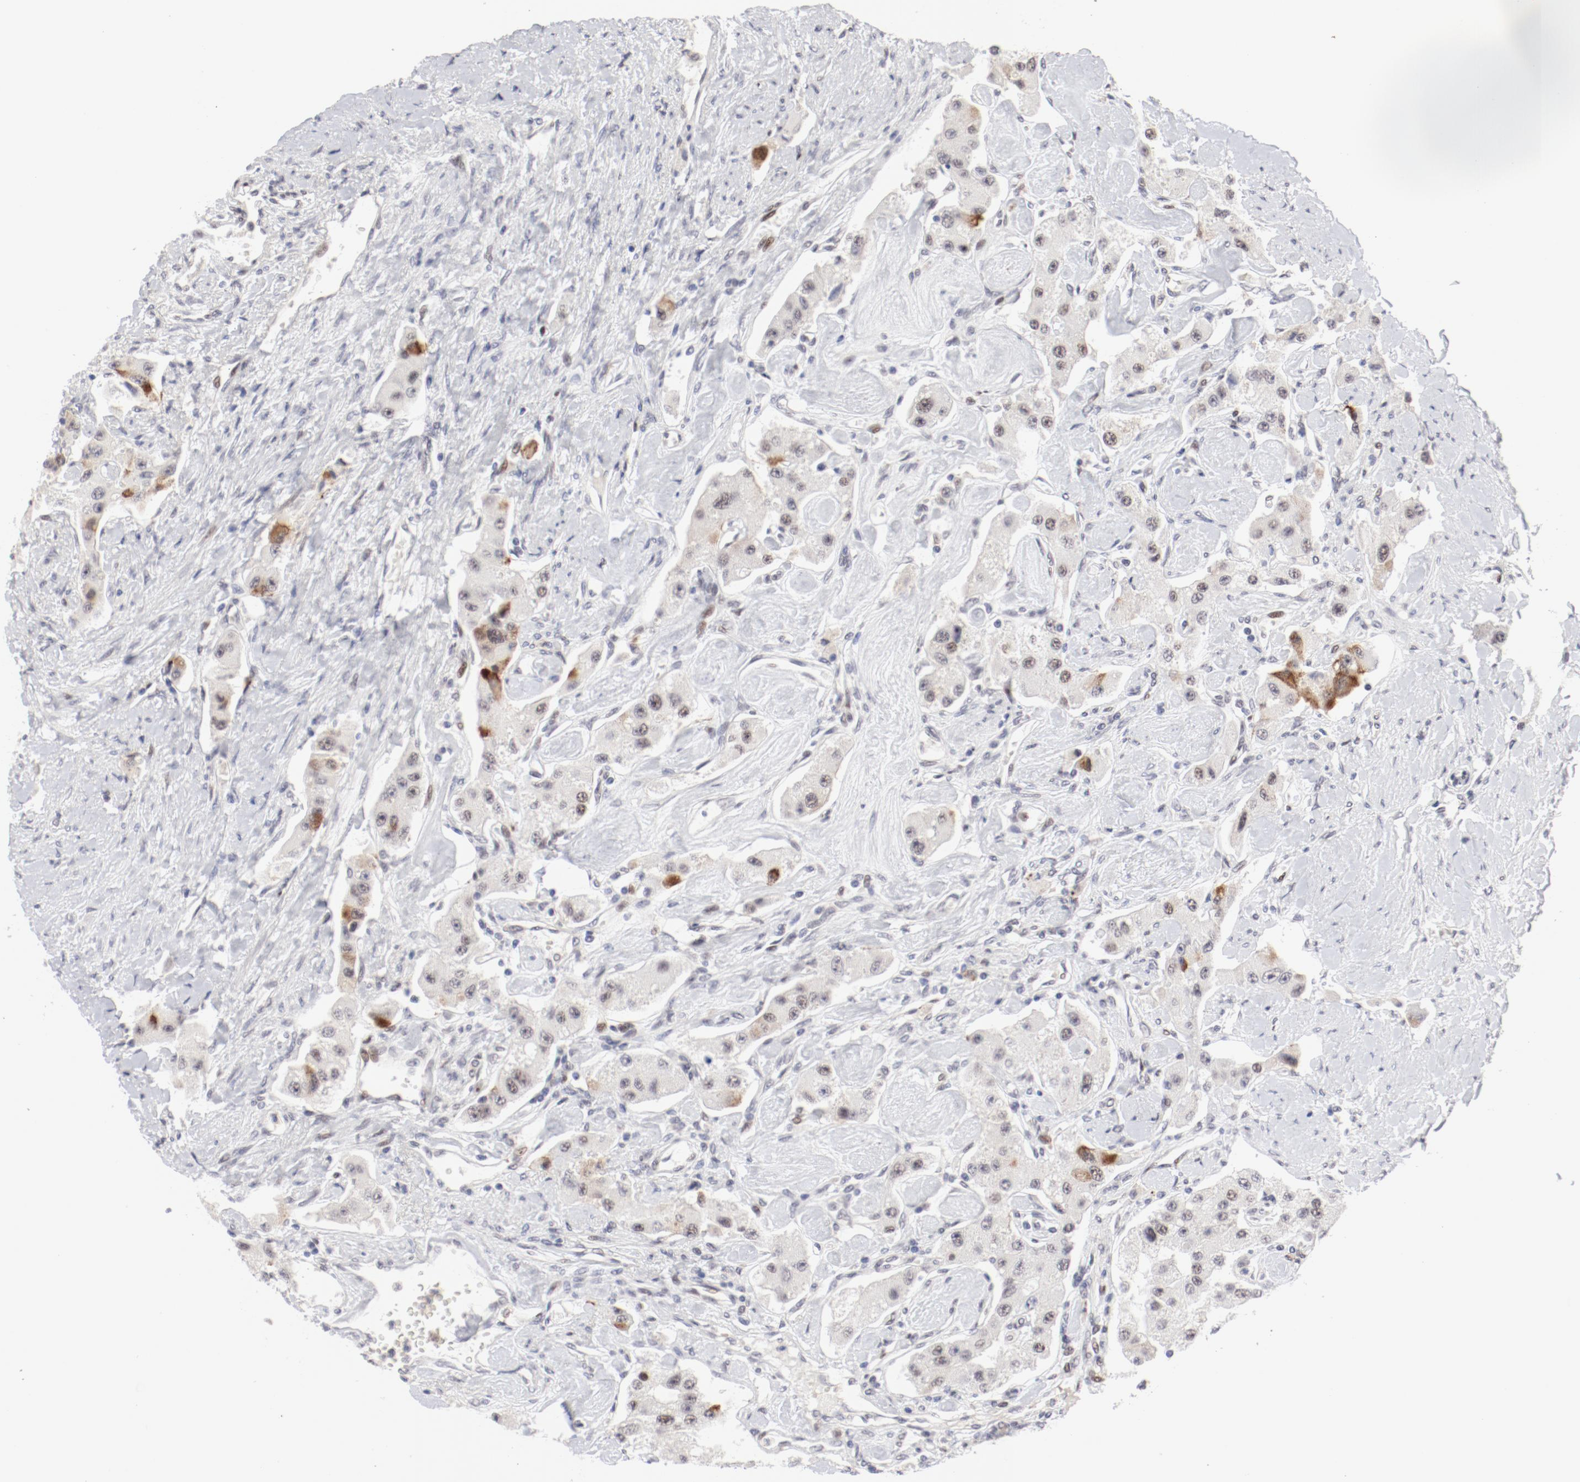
{"staining": {"intensity": "moderate", "quantity": "<25%", "location": "cytoplasmic/membranous"}, "tissue": "carcinoid", "cell_type": "Tumor cells", "image_type": "cancer", "snomed": [{"axis": "morphology", "description": "Carcinoid, malignant, NOS"}, {"axis": "topography", "description": "Pancreas"}], "caption": "Protein analysis of carcinoid tissue displays moderate cytoplasmic/membranous positivity in approximately <25% of tumor cells.", "gene": "FSCB", "patient": {"sex": "male", "age": 41}}